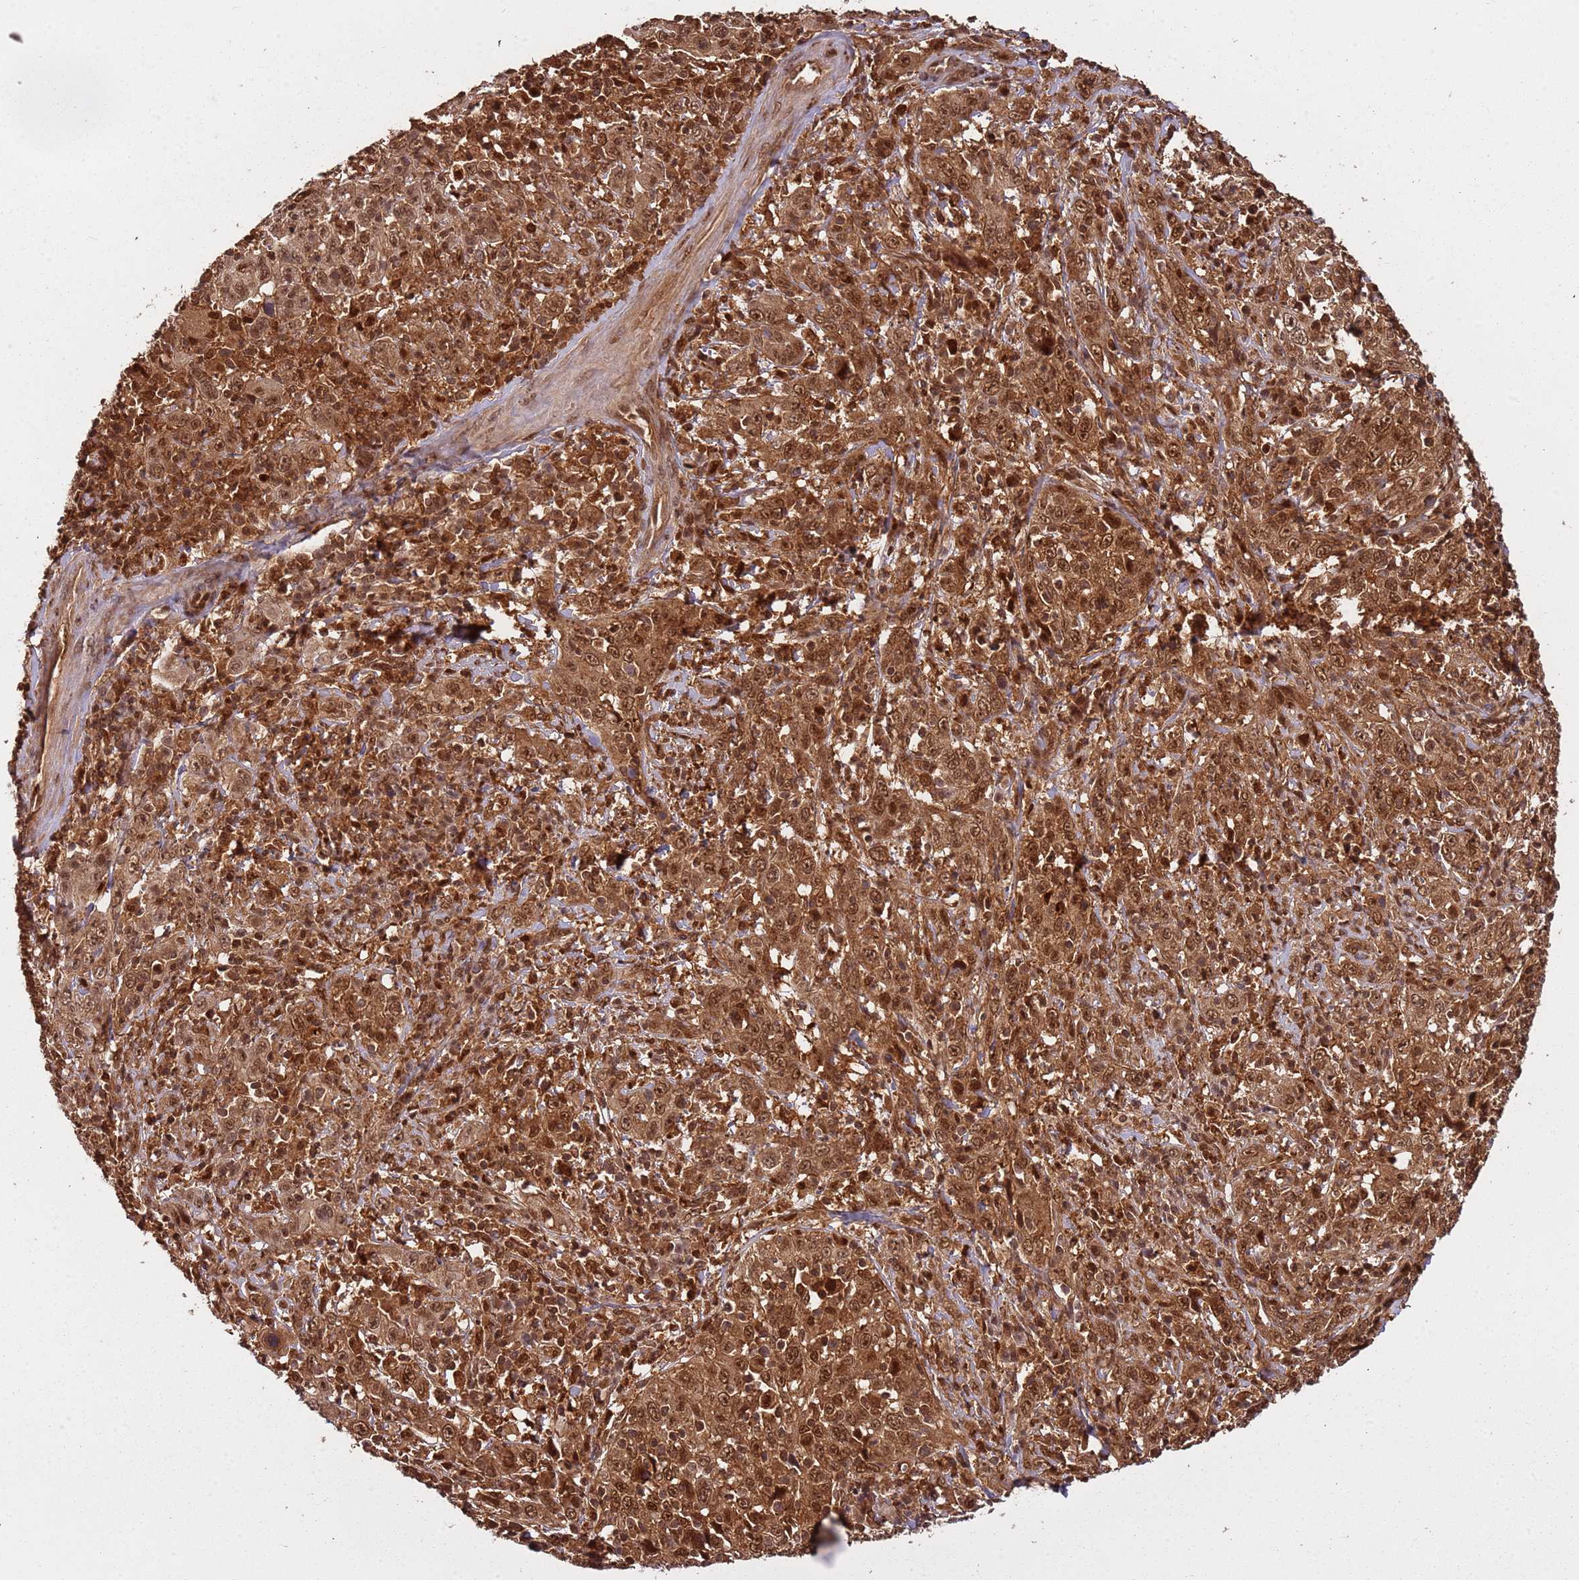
{"staining": {"intensity": "strong", "quantity": ">75%", "location": "cytoplasmic/membranous,nuclear"}, "tissue": "cervical cancer", "cell_type": "Tumor cells", "image_type": "cancer", "snomed": [{"axis": "morphology", "description": "Squamous cell carcinoma, NOS"}, {"axis": "topography", "description": "Cervix"}], "caption": "A micrograph of cervical cancer stained for a protein displays strong cytoplasmic/membranous and nuclear brown staining in tumor cells. (DAB IHC, brown staining for protein, blue staining for nuclei).", "gene": "PGLS", "patient": {"sex": "female", "age": 46}}